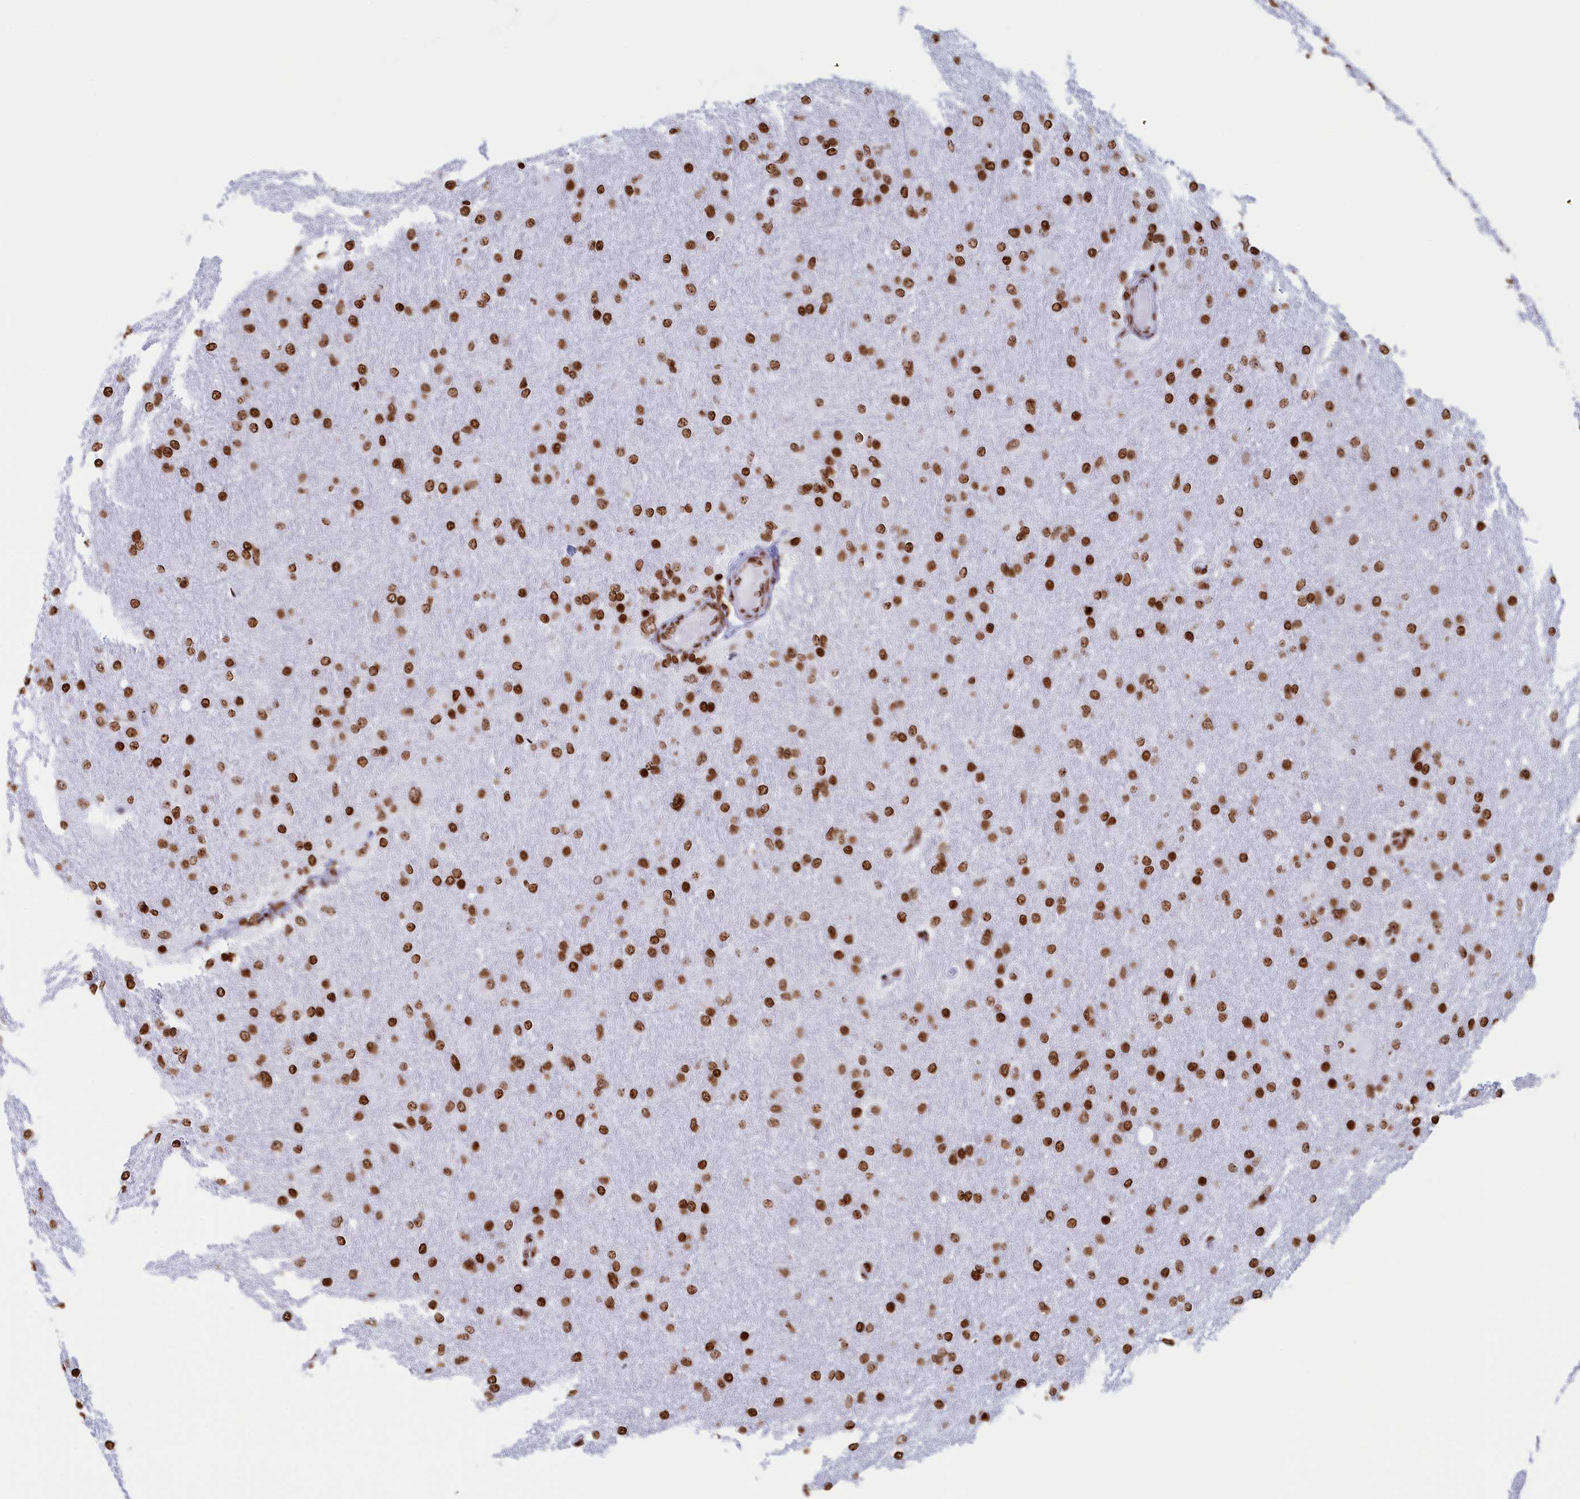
{"staining": {"intensity": "moderate", "quantity": ">75%", "location": "nuclear"}, "tissue": "glioma", "cell_type": "Tumor cells", "image_type": "cancer", "snomed": [{"axis": "morphology", "description": "Glioma, malignant, High grade"}, {"axis": "topography", "description": "Cerebral cortex"}], "caption": "Brown immunohistochemical staining in human high-grade glioma (malignant) demonstrates moderate nuclear expression in about >75% of tumor cells.", "gene": "APOBEC3A", "patient": {"sex": "female", "age": 36}}